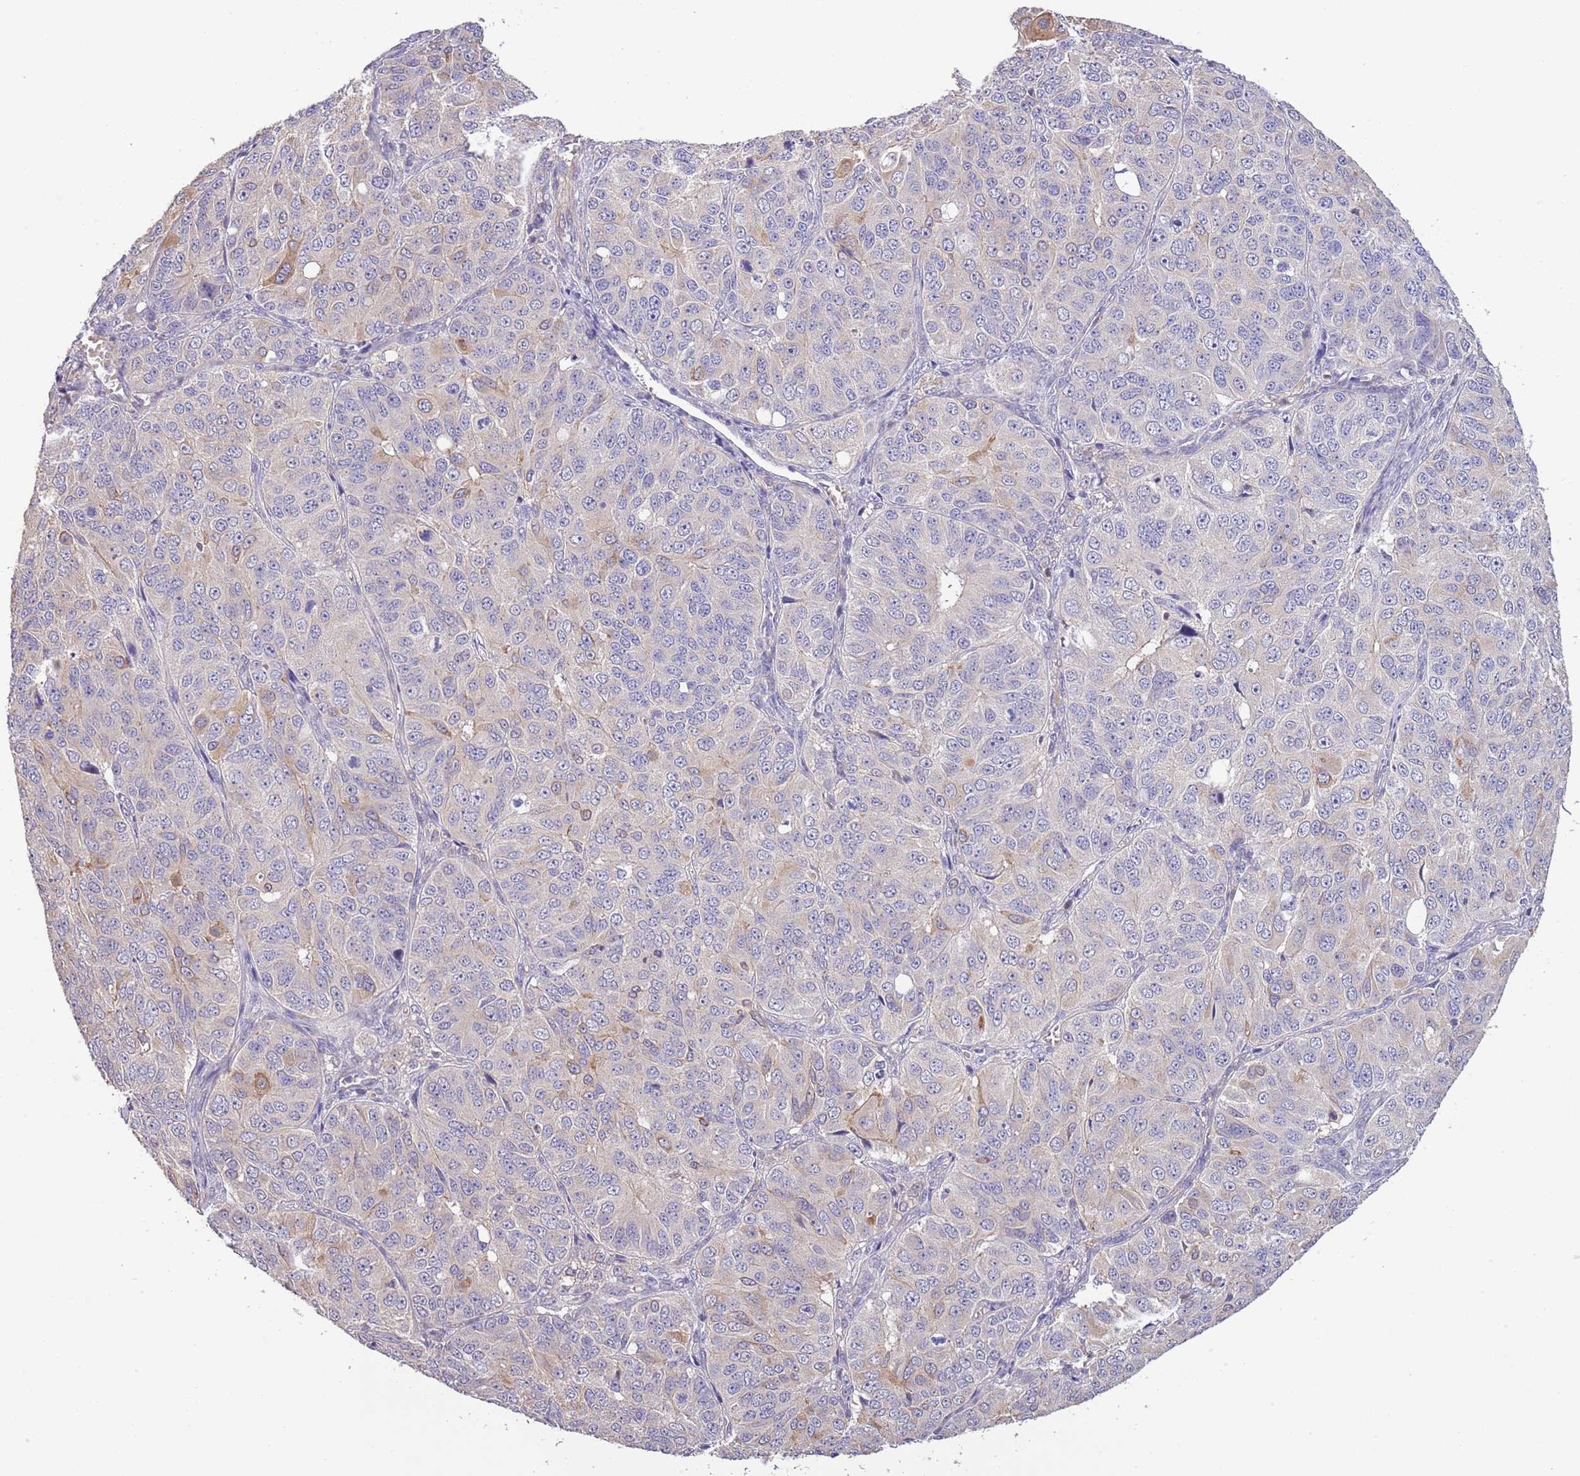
{"staining": {"intensity": "moderate", "quantity": "<25%", "location": "cytoplasmic/membranous"}, "tissue": "ovarian cancer", "cell_type": "Tumor cells", "image_type": "cancer", "snomed": [{"axis": "morphology", "description": "Carcinoma, endometroid"}, {"axis": "topography", "description": "Ovary"}], "caption": "A histopathology image showing moderate cytoplasmic/membranous positivity in approximately <25% of tumor cells in endometroid carcinoma (ovarian), as visualized by brown immunohistochemical staining.", "gene": "LIPJ", "patient": {"sex": "female", "age": 51}}